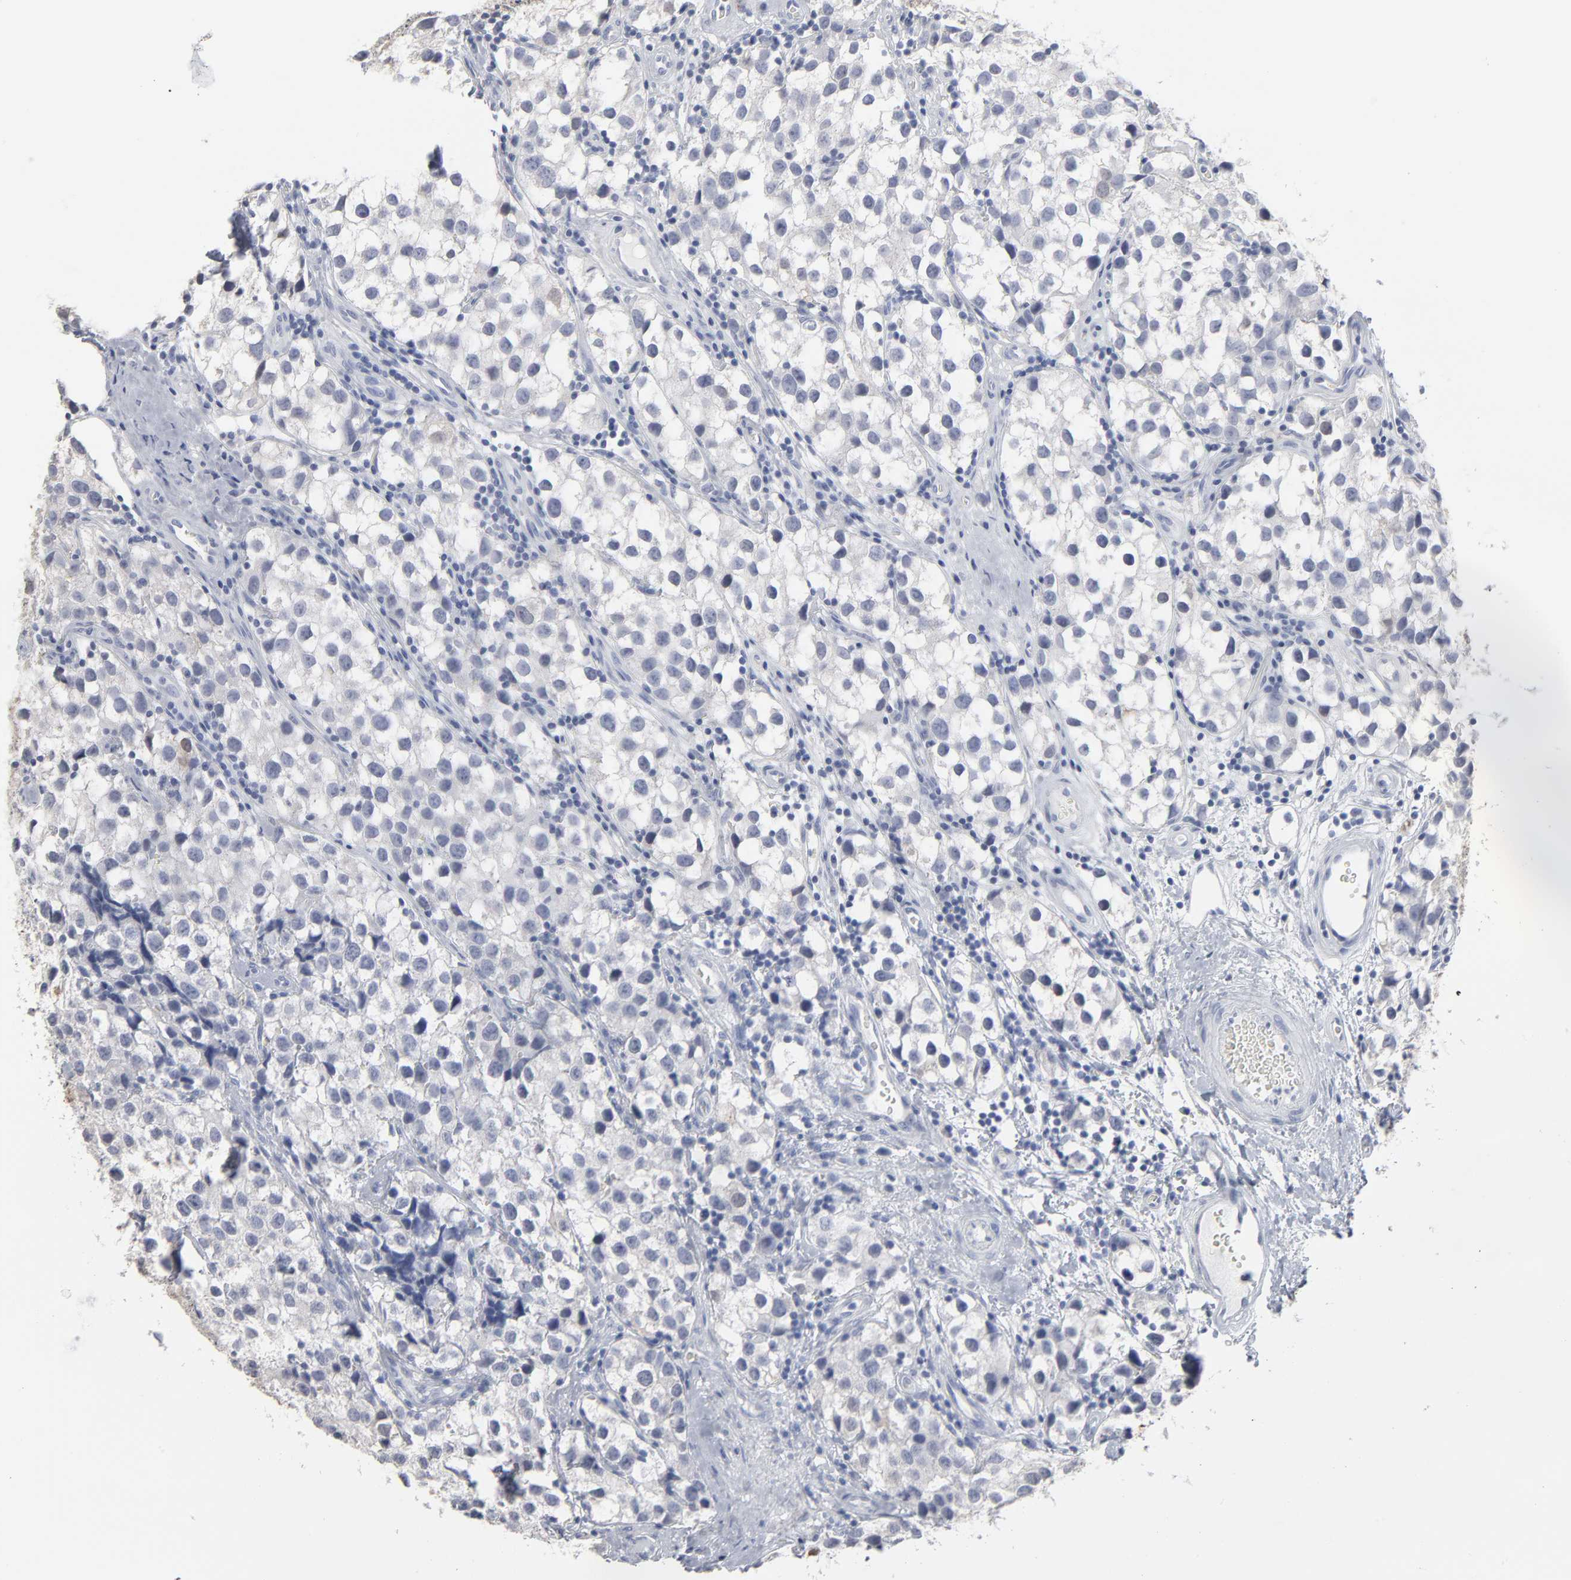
{"staining": {"intensity": "negative", "quantity": "none", "location": "none"}, "tissue": "testis cancer", "cell_type": "Tumor cells", "image_type": "cancer", "snomed": [{"axis": "morphology", "description": "Seminoma, NOS"}, {"axis": "topography", "description": "Testis"}], "caption": "This is a histopathology image of IHC staining of testis cancer, which shows no positivity in tumor cells. (DAB (3,3'-diaminobenzidine) immunohistochemistry (IHC), high magnification).", "gene": "PAGE1", "patient": {"sex": "male", "age": 39}}